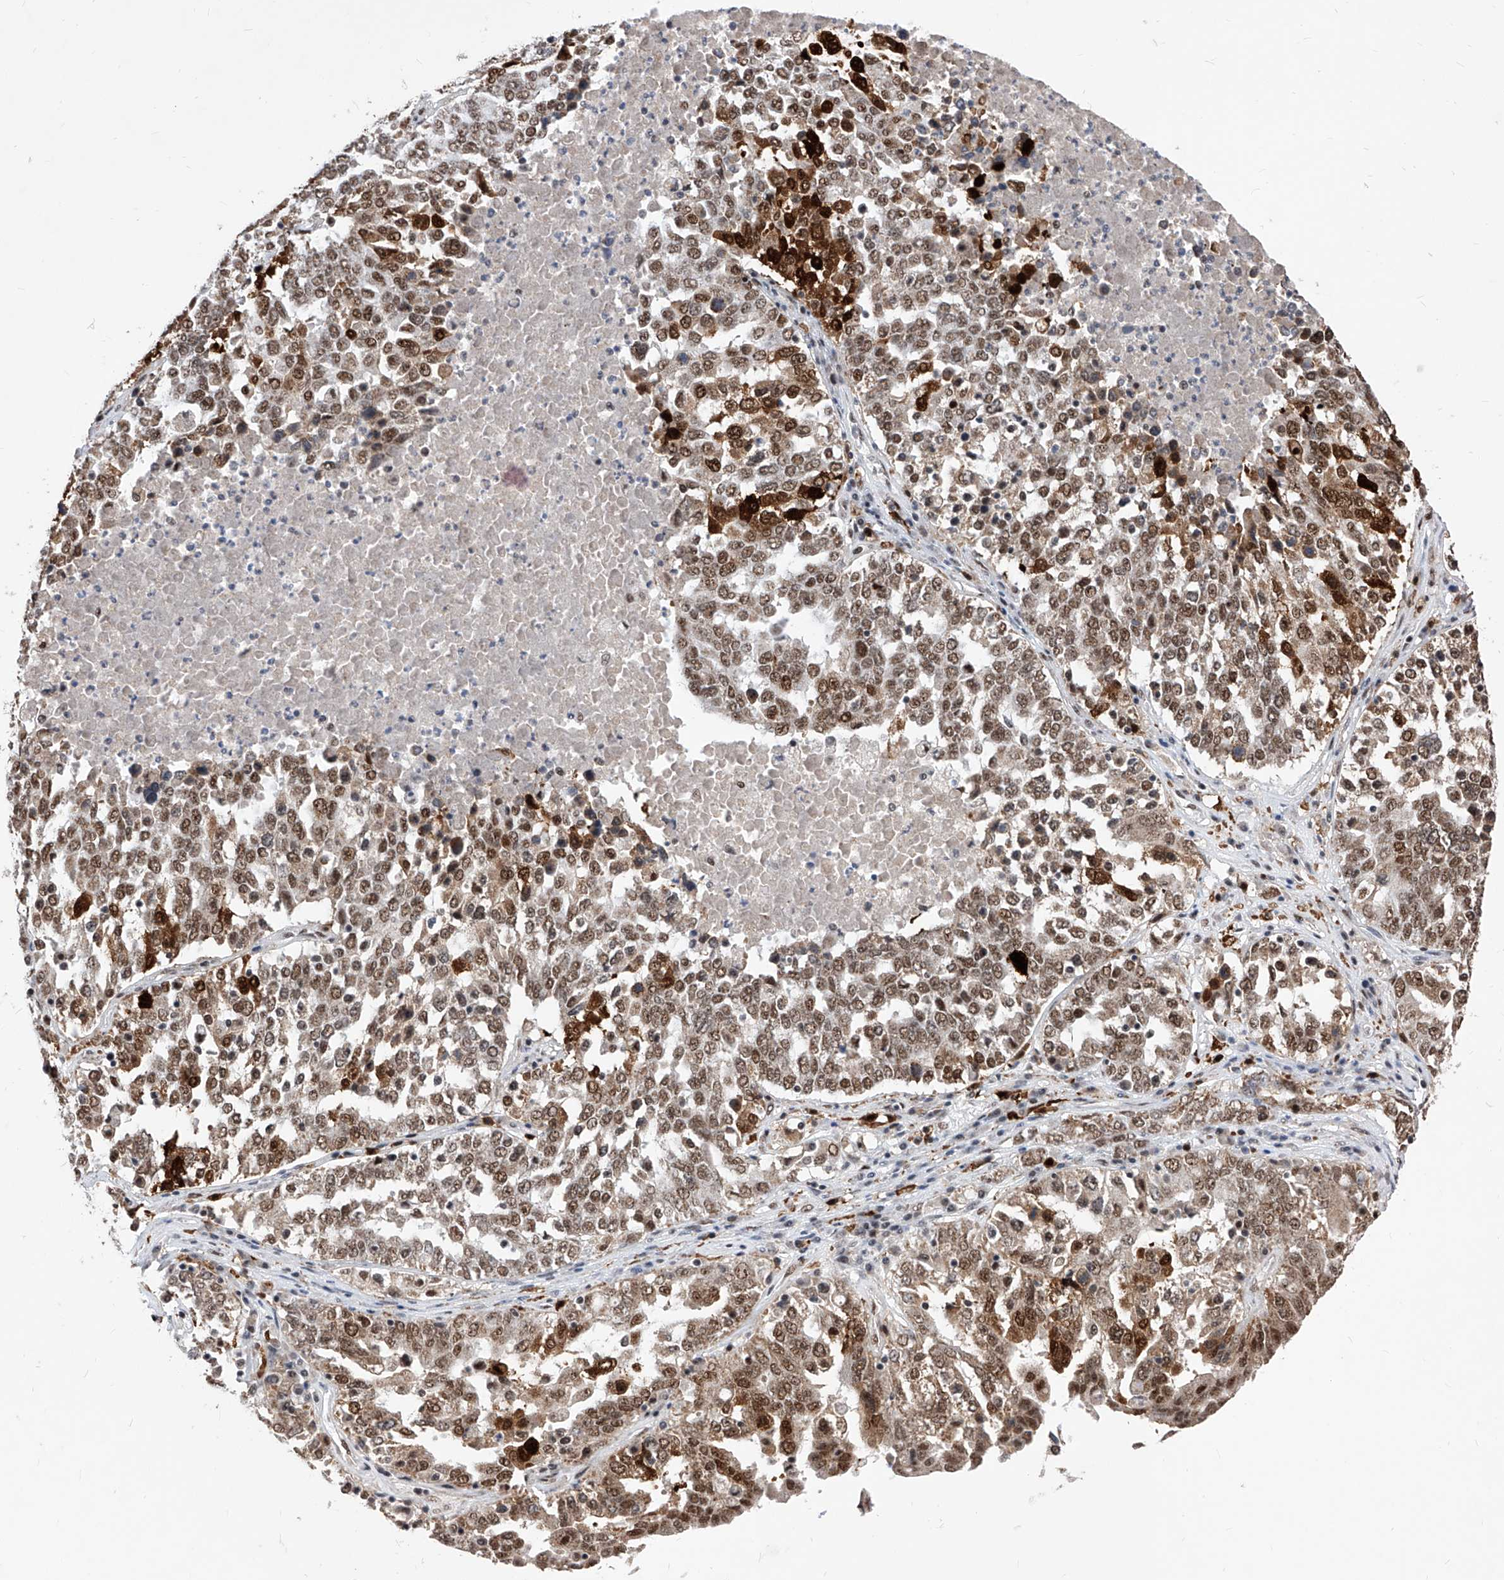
{"staining": {"intensity": "moderate", "quantity": ">75%", "location": "cytoplasmic/membranous,nuclear"}, "tissue": "ovarian cancer", "cell_type": "Tumor cells", "image_type": "cancer", "snomed": [{"axis": "morphology", "description": "Carcinoma, endometroid"}, {"axis": "topography", "description": "Ovary"}], "caption": "Protein analysis of ovarian cancer tissue reveals moderate cytoplasmic/membranous and nuclear staining in about >75% of tumor cells.", "gene": "PHF5A", "patient": {"sex": "female", "age": 62}}